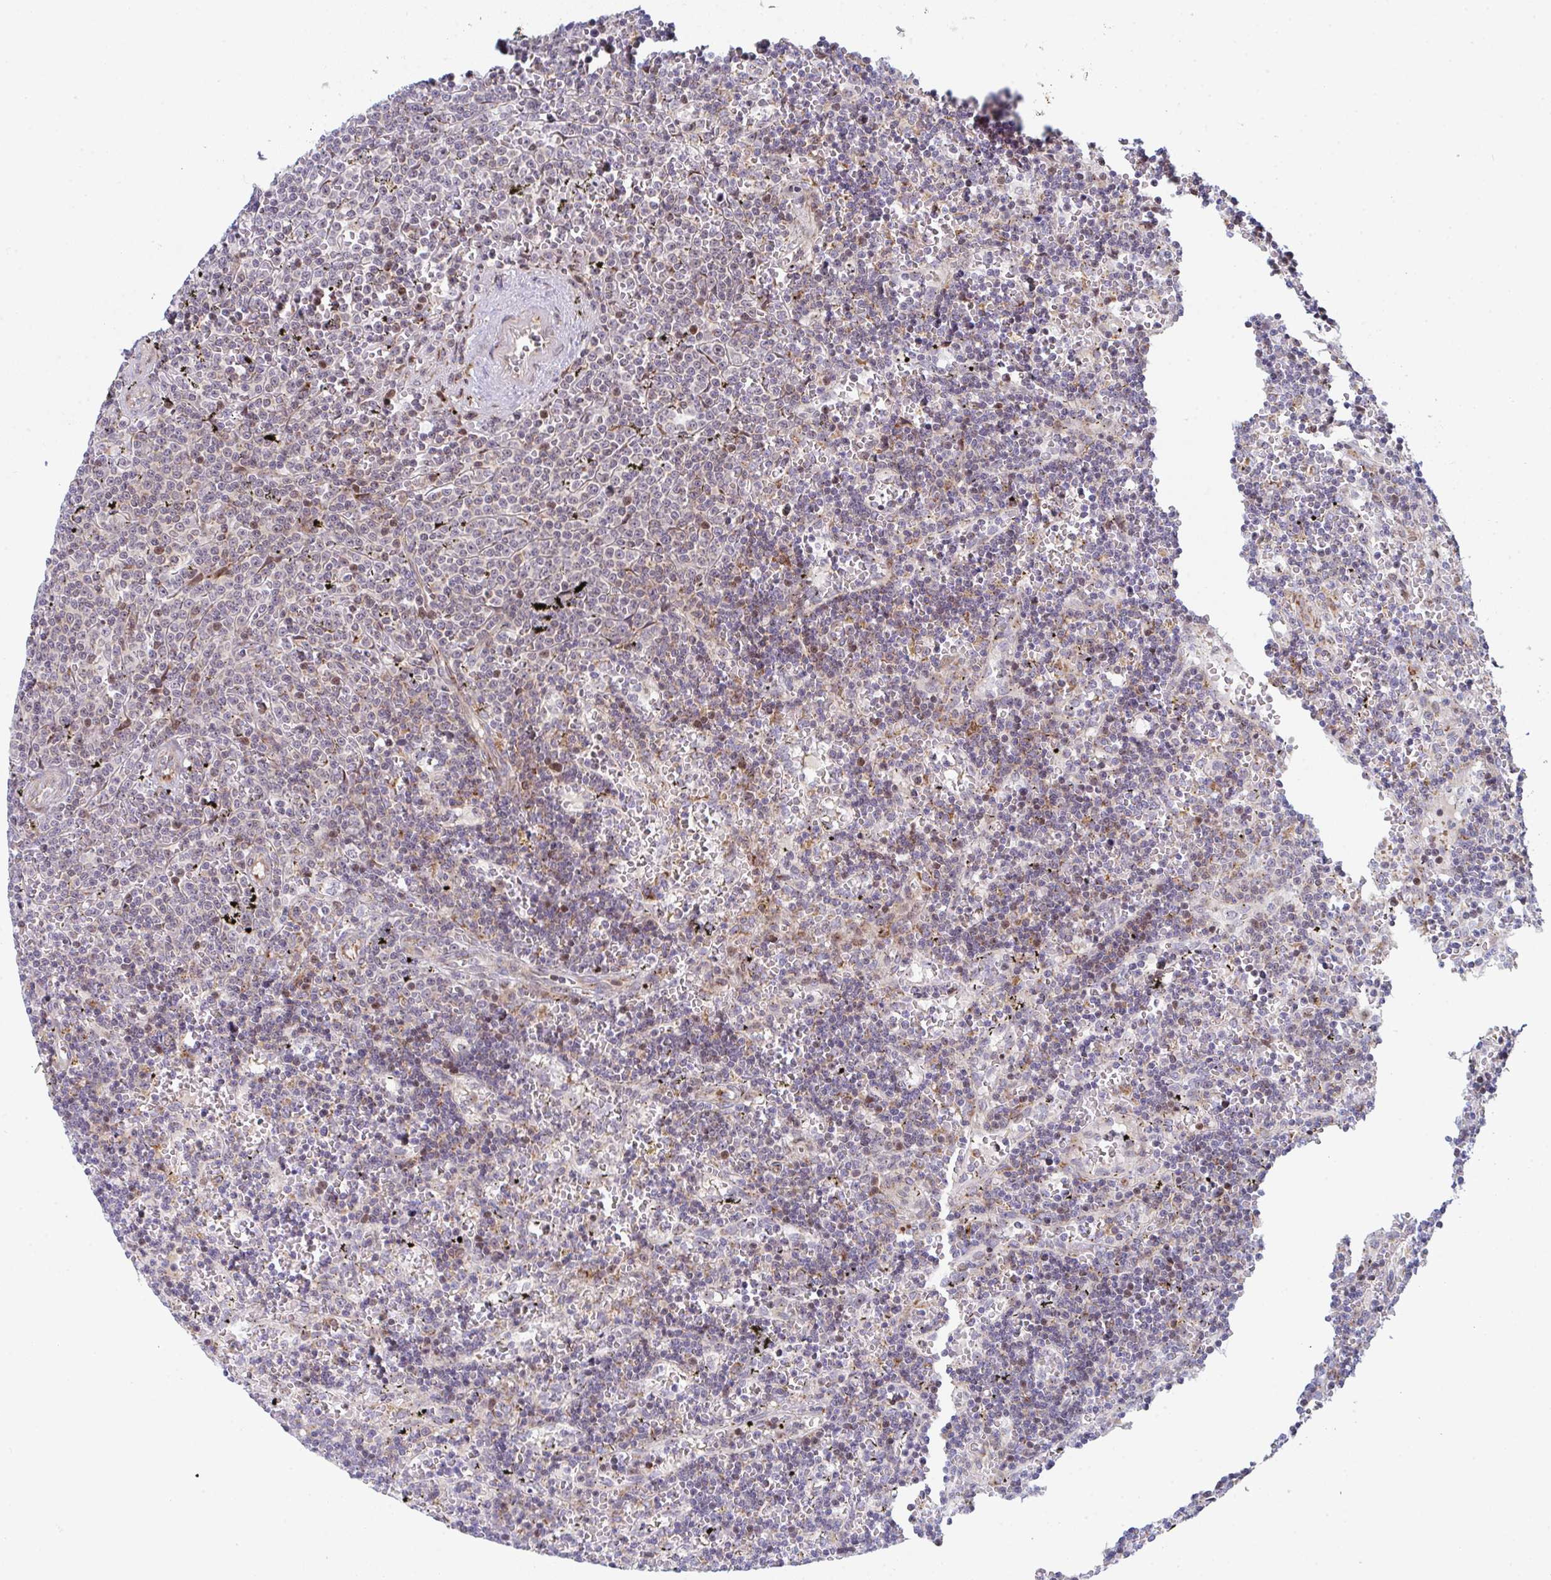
{"staining": {"intensity": "negative", "quantity": "none", "location": "none"}, "tissue": "lymphoma", "cell_type": "Tumor cells", "image_type": "cancer", "snomed": [{"axis": "morphology", "description": "Malignant lymphoma, non-Hodgkin's type, Low grade"}, {"axis": "topography", "description": "Spleen"}], "caption": "The immunohistochemistry photomicrograph has no significant expression in tumor cells of lymphoma tissue.", "gene": "PRKCH", "patient": {"sex": "male", "age": 60}}